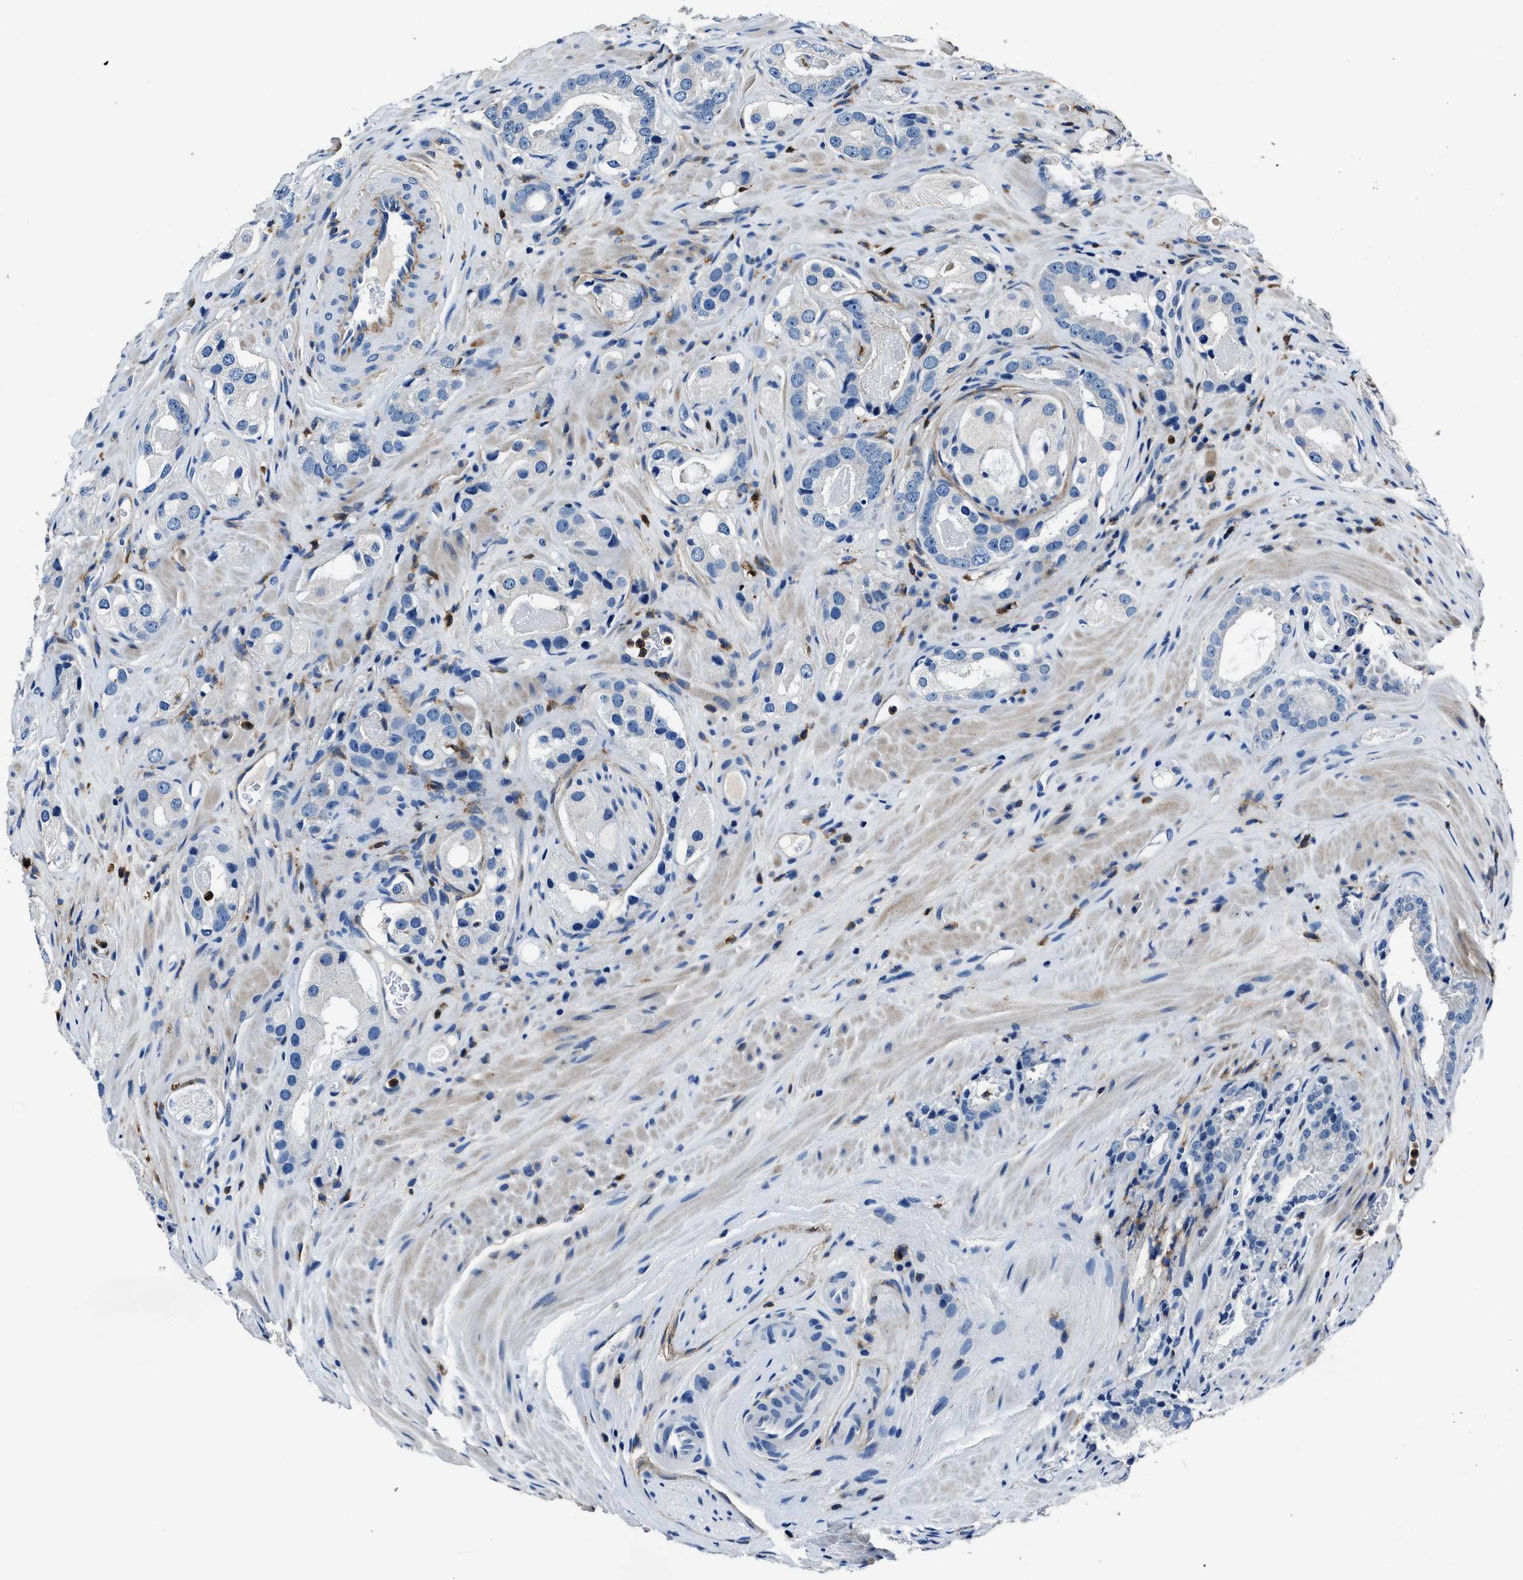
{"staining": {"intensity": "negative", "quantity": "none", "location": "none"}, "tissue": "prostate cancer", "cell_type": "Tumor cells", "image_type": "cancer", "snomed": [{"axis": "morphology", "description": "Adenocarcinoma, High grade"}, {"axis": "topography", "description": "Prostate"}], "caption": "Tumor cells show no significant protein staining in high-grade adenocarcinoma (prostate).", "gene": "FGL2", "patient": {"sex": "male", "age": 63}}